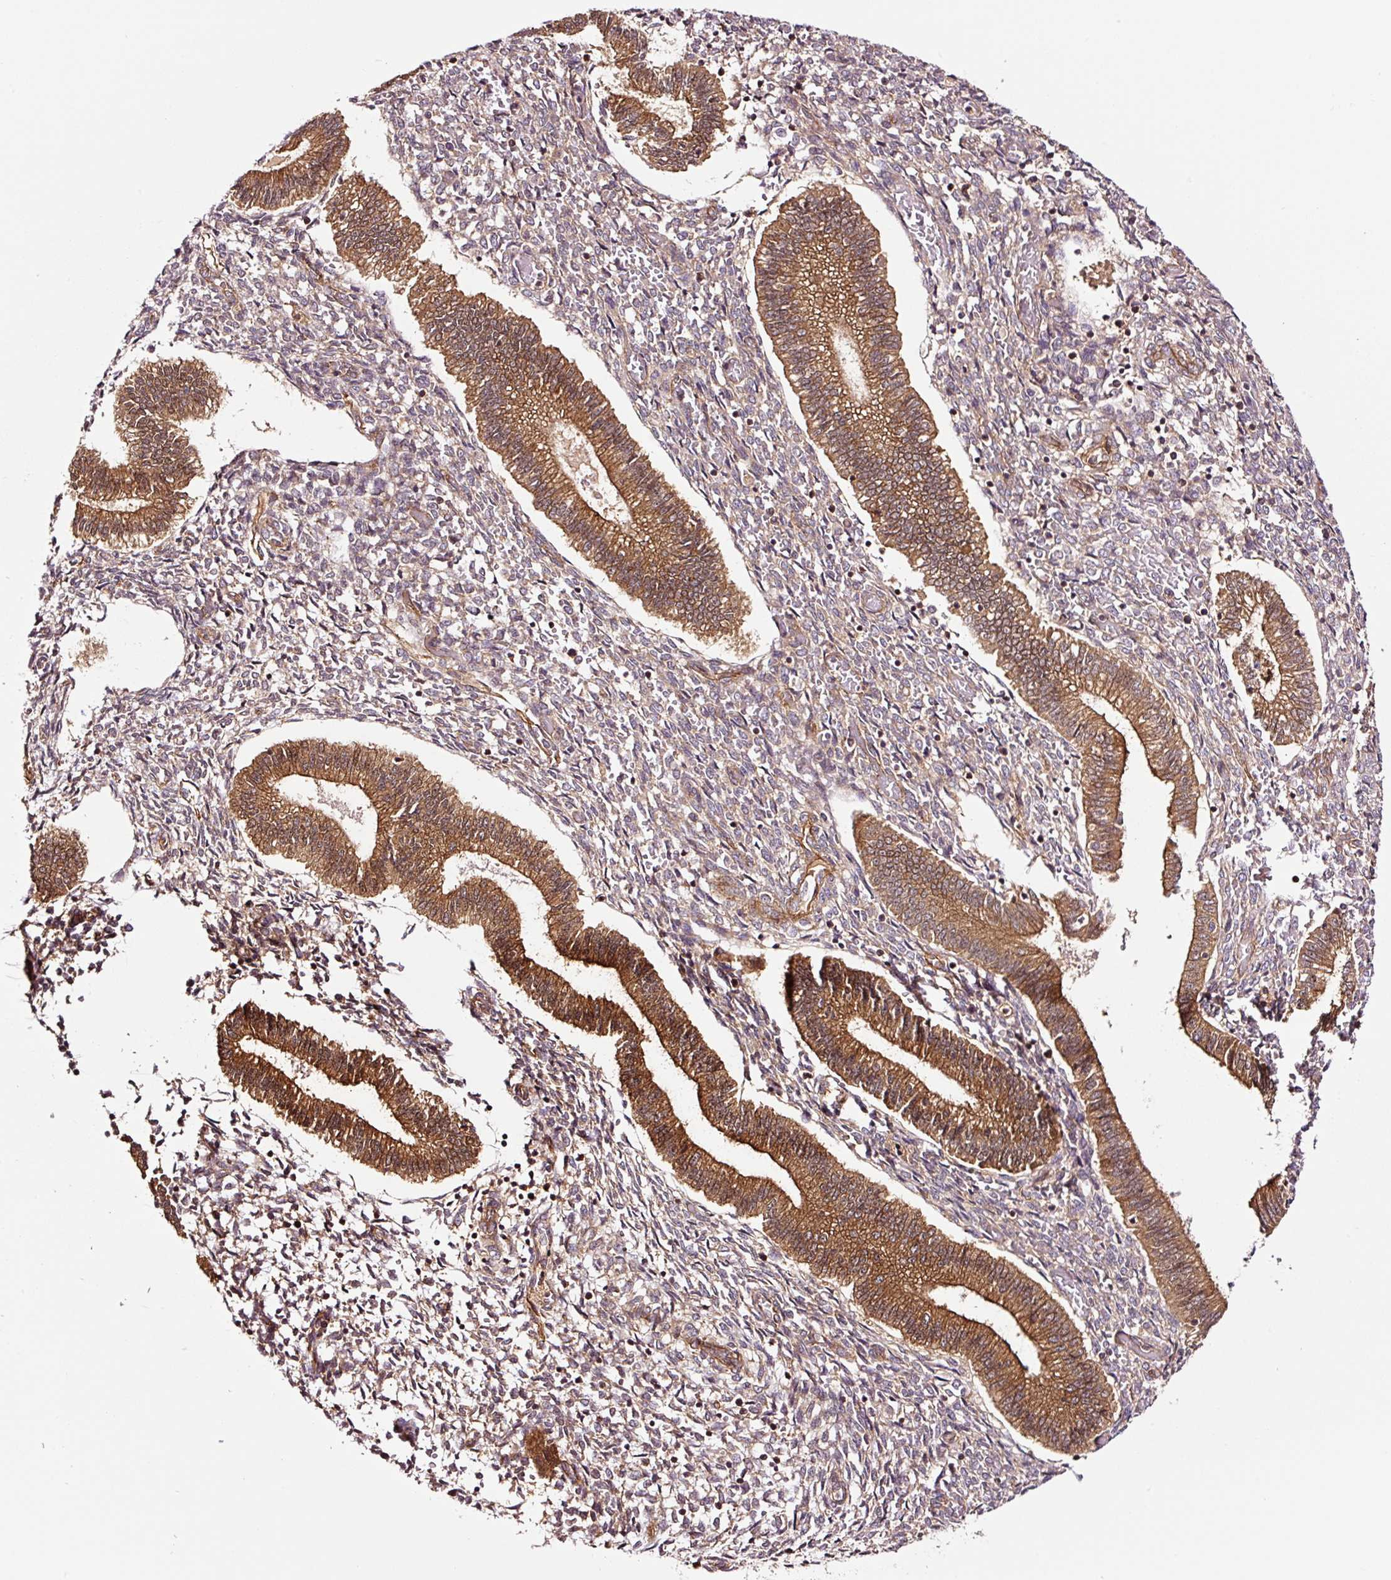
{"staining": {"intensity": "moderate", "quantity": "25%-75%", "location": "cytoplasmic/membranous,nuclear"}, "tissue": "endometrium", "cell_type": "Cells in endometrial stroma", "image_type": "normal", "snomed": [{"axis": "morphology", "description": "Normal tissue, NOS"}, {"axis": "topography", "description": "Endometrium"}], "caption": "Immunohistochemistry (IHC) (DAB (3,3'-diaminobenzidine)) staining of normal endometrium displays moderate cytoplasmic/membranous,nuclear protein staining in about 25%-75% of cells in endometrial stroma.", "gene": "METAP1", "patient": {"sex": "female", "age": 25}}